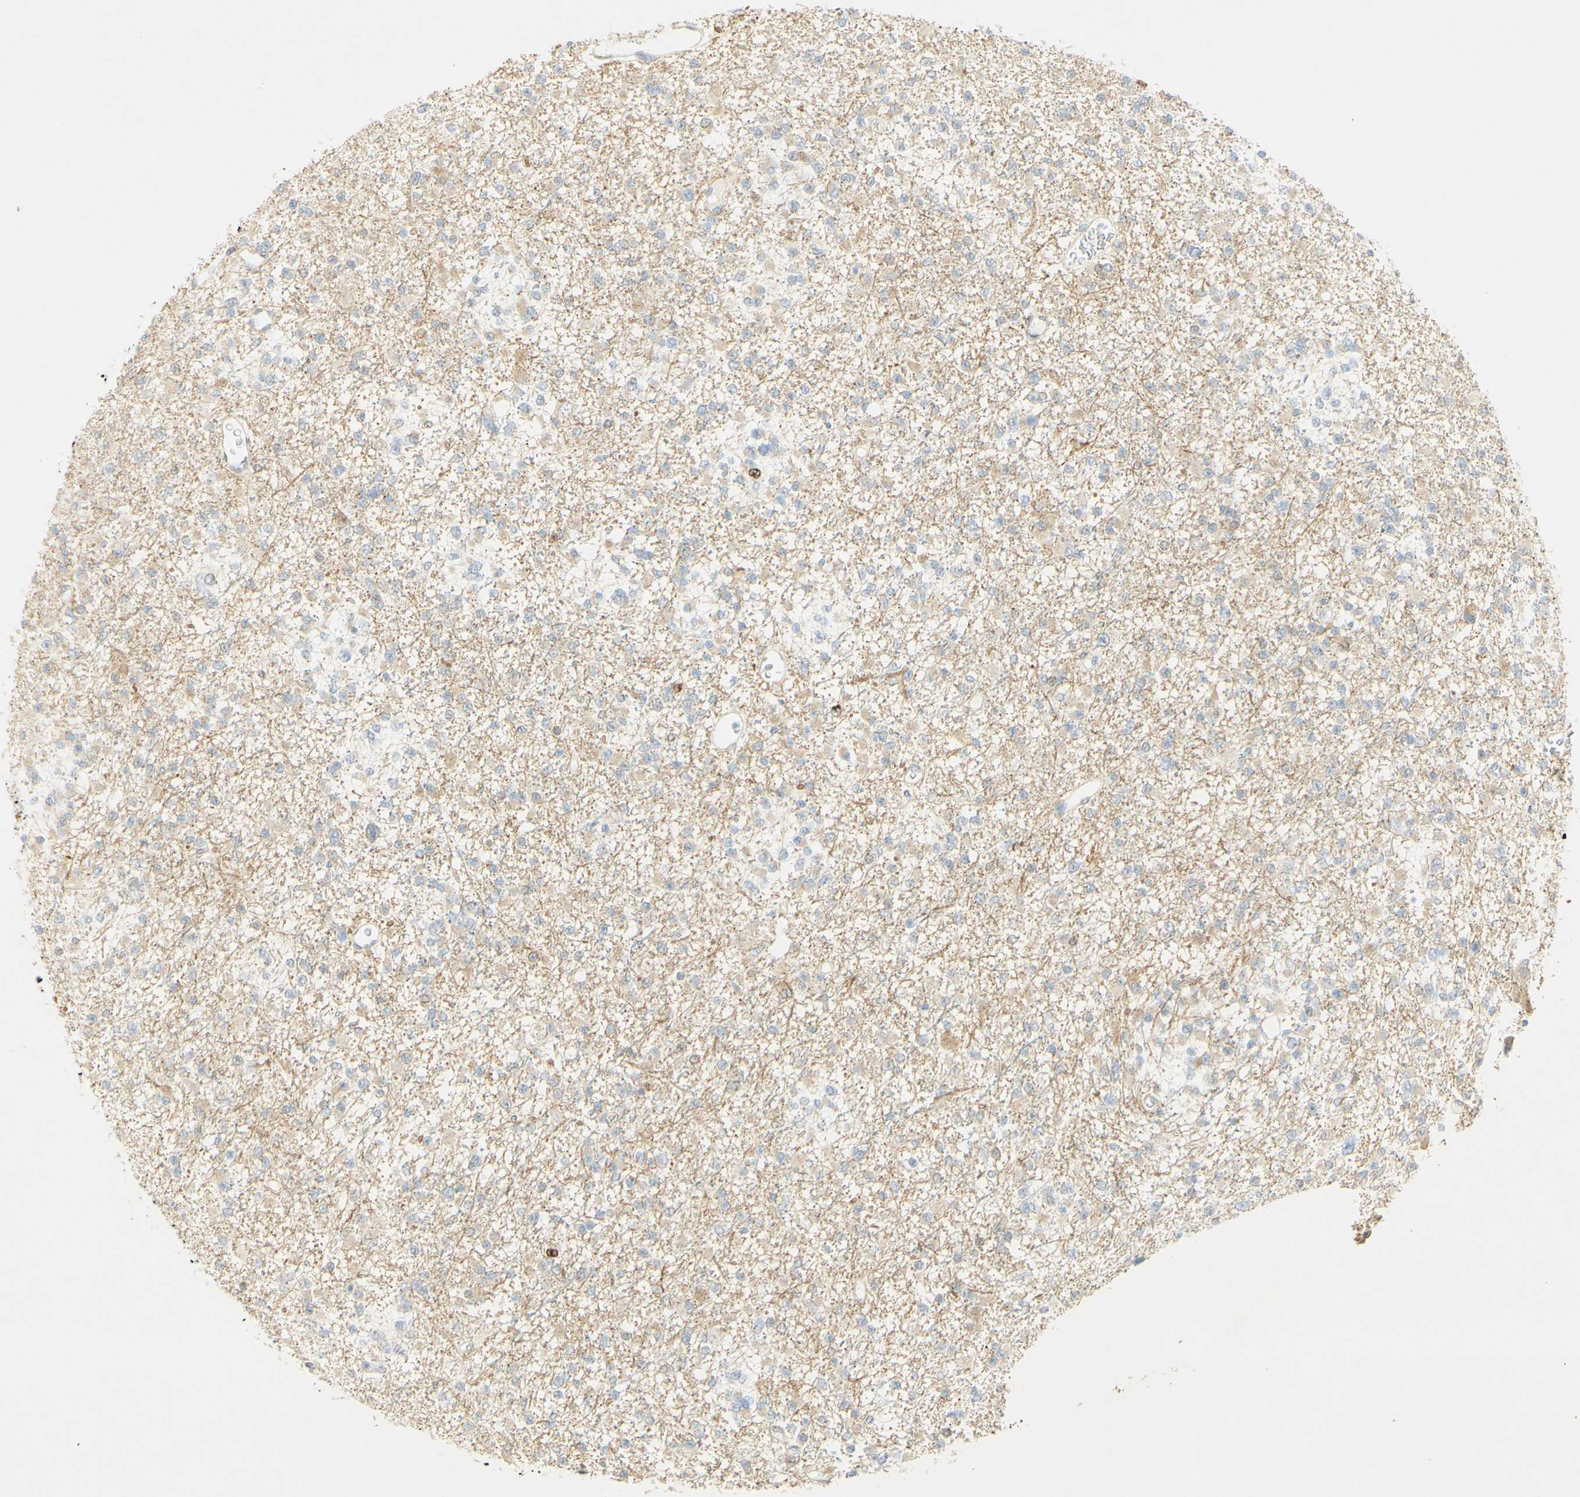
{"staining": {"intensity": "strong", "quantity": "<25%", "location": "nuclear"}, "tissue": "glioma", "cell_type": "Tumor cells", "image_type": "cancer", "snomed": [{"axis": "morphology", "description": "Glioma, malignant, Low grade"}, {"axis": "topography", "description": "Brain"}], "caption": "A brown stain labels strong nuclear positivity of a protein in glioma tumor cells.", "gene": "E2F1", "patient": {"sex": "female", "age": 22}}